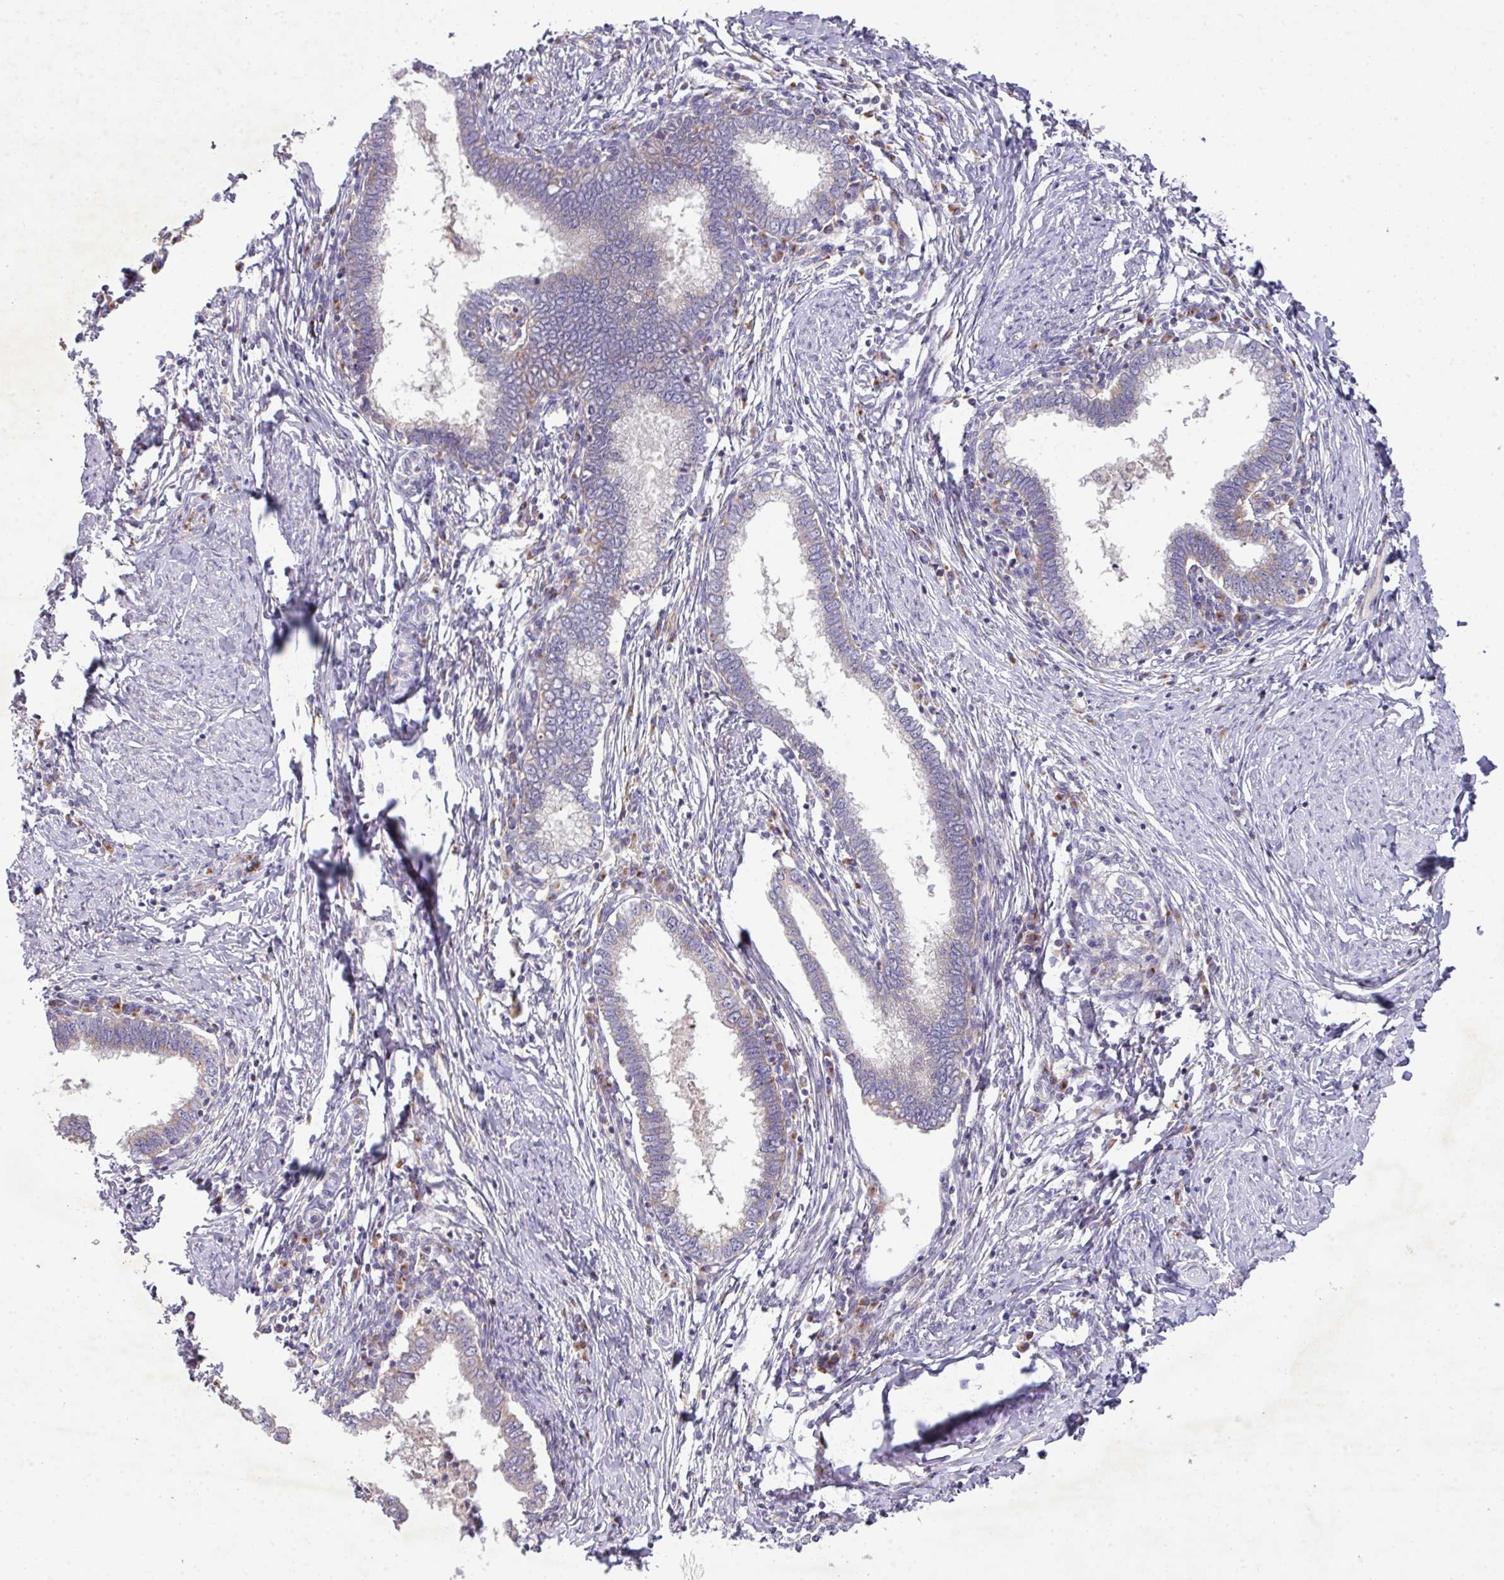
{"staining": {"intensity": "negative", "quantity": "none", "location": "none"}, "tissue": "cervical cancer", "cell_type": "Tumor cells", "image_type": "cancer", "snomed": [{"axis": "morphology", "description": "Adenocarcinoma, NOS"}, {"axis": "topography", "description": "Cervix"}], "caption": "The micrograph reveals no significant positivity in tumor cells of adenocarcinoma (cervical). Brightfield microscopy of immunohistochemistry stained with DAB (3,3'-diaminobenzidine) (brown) and hematoxylin (blue), captured at high magnification.", "gene": "VTI1A", "patient": {"sex": "female", "age": 36}}